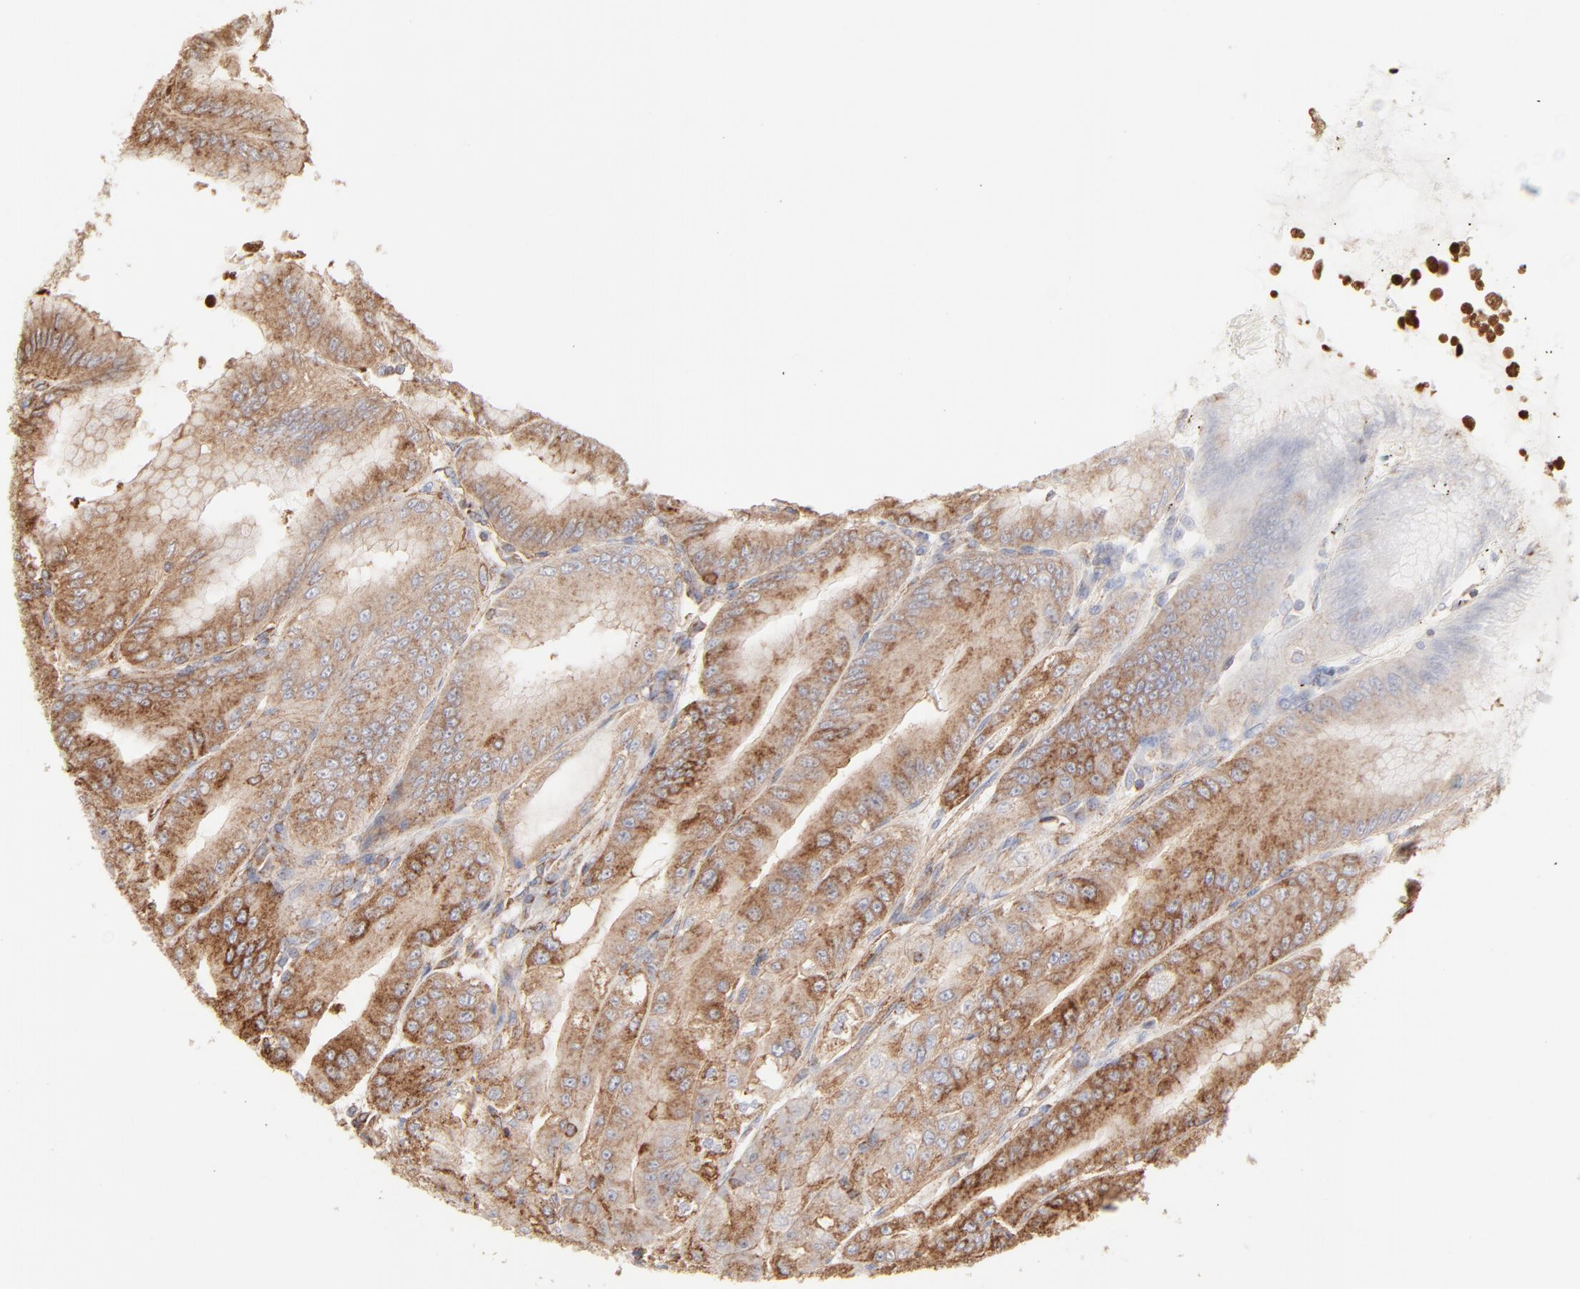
{"staining": {"intensity": "moderate", "quantity": ">75%", "location": "cytoplasmic/membranous"}, "tissue": "stomach", "cell_type": "Glandular cells", "image_type": "normal", "snomed": [{"axis": "morphology", "description": "Normal tissue, NOS"}, {"axis": "topography", "description": "Stomach, lower"}], "caption": "Unremarkable stomach was stained to show a protein in brown. There is medium levels of moderate cytoplasmic/membranous positivity in approximately >75% of glandular cells.", "gene": "CLTB", "patient": {"sex": "male", "age": 71}}